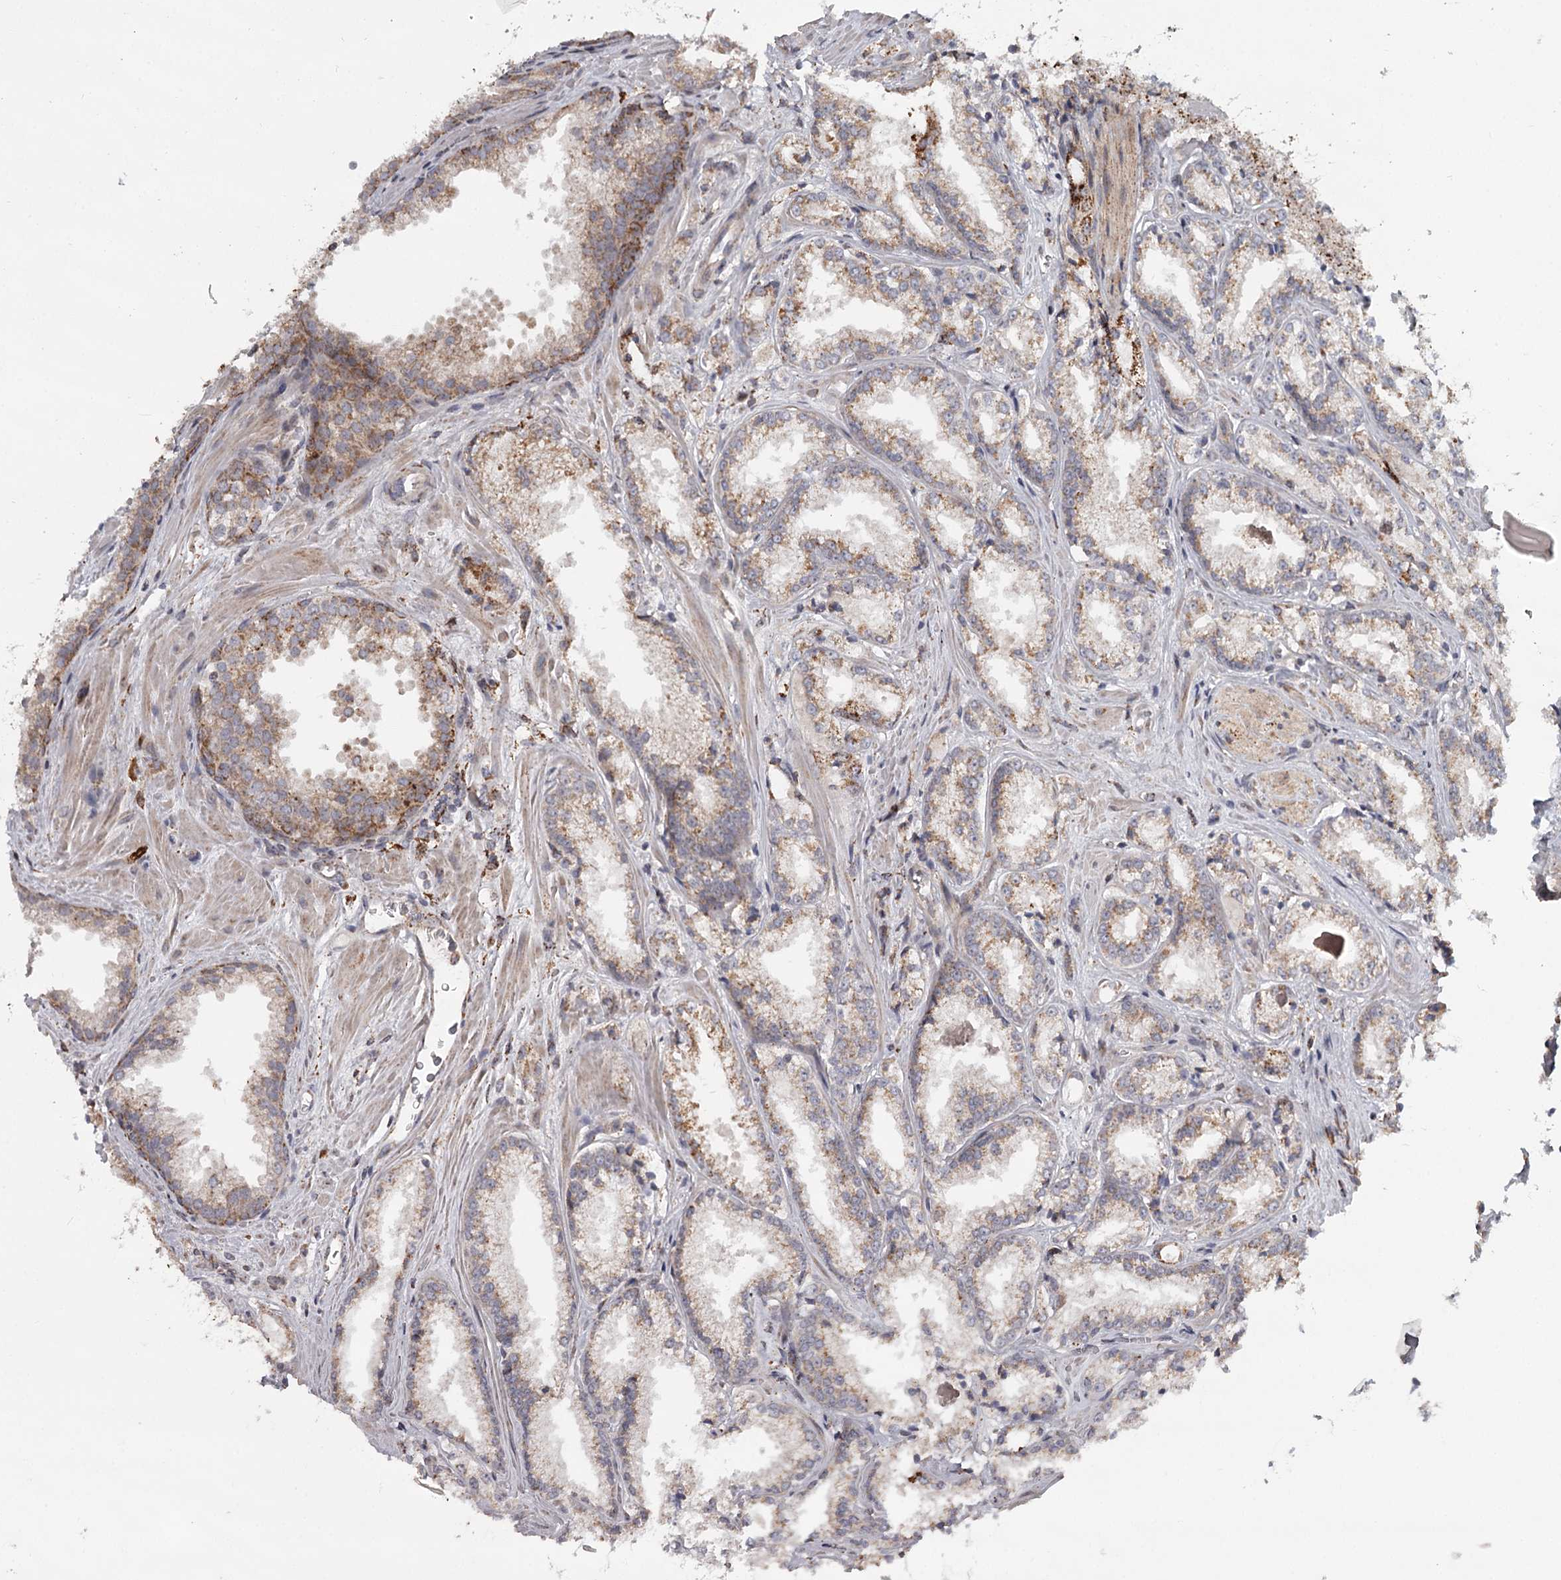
{"staining": {"intensity": "moderate", "quantity": "25%-75%", "location": "cytoplasmic/membranous"}, "tissue": "prostate cancer", "cell_type": "Tumor cells", "image_type": "cancer", "snomed": [{"axis": "morphology", "description": "Adenocarcinoma, Low grade"}, {"axis": "topography", "description": "Prostate"}], "caption": "Human prostate adenocarcinoma (low-grade) stained with a brown dye displays moderate cytoplasmic/membranous positive positivity in about 25%-75% of tumor cells.", "gene": "CDC123", "patient": {"sex": "male", "age": 47}}